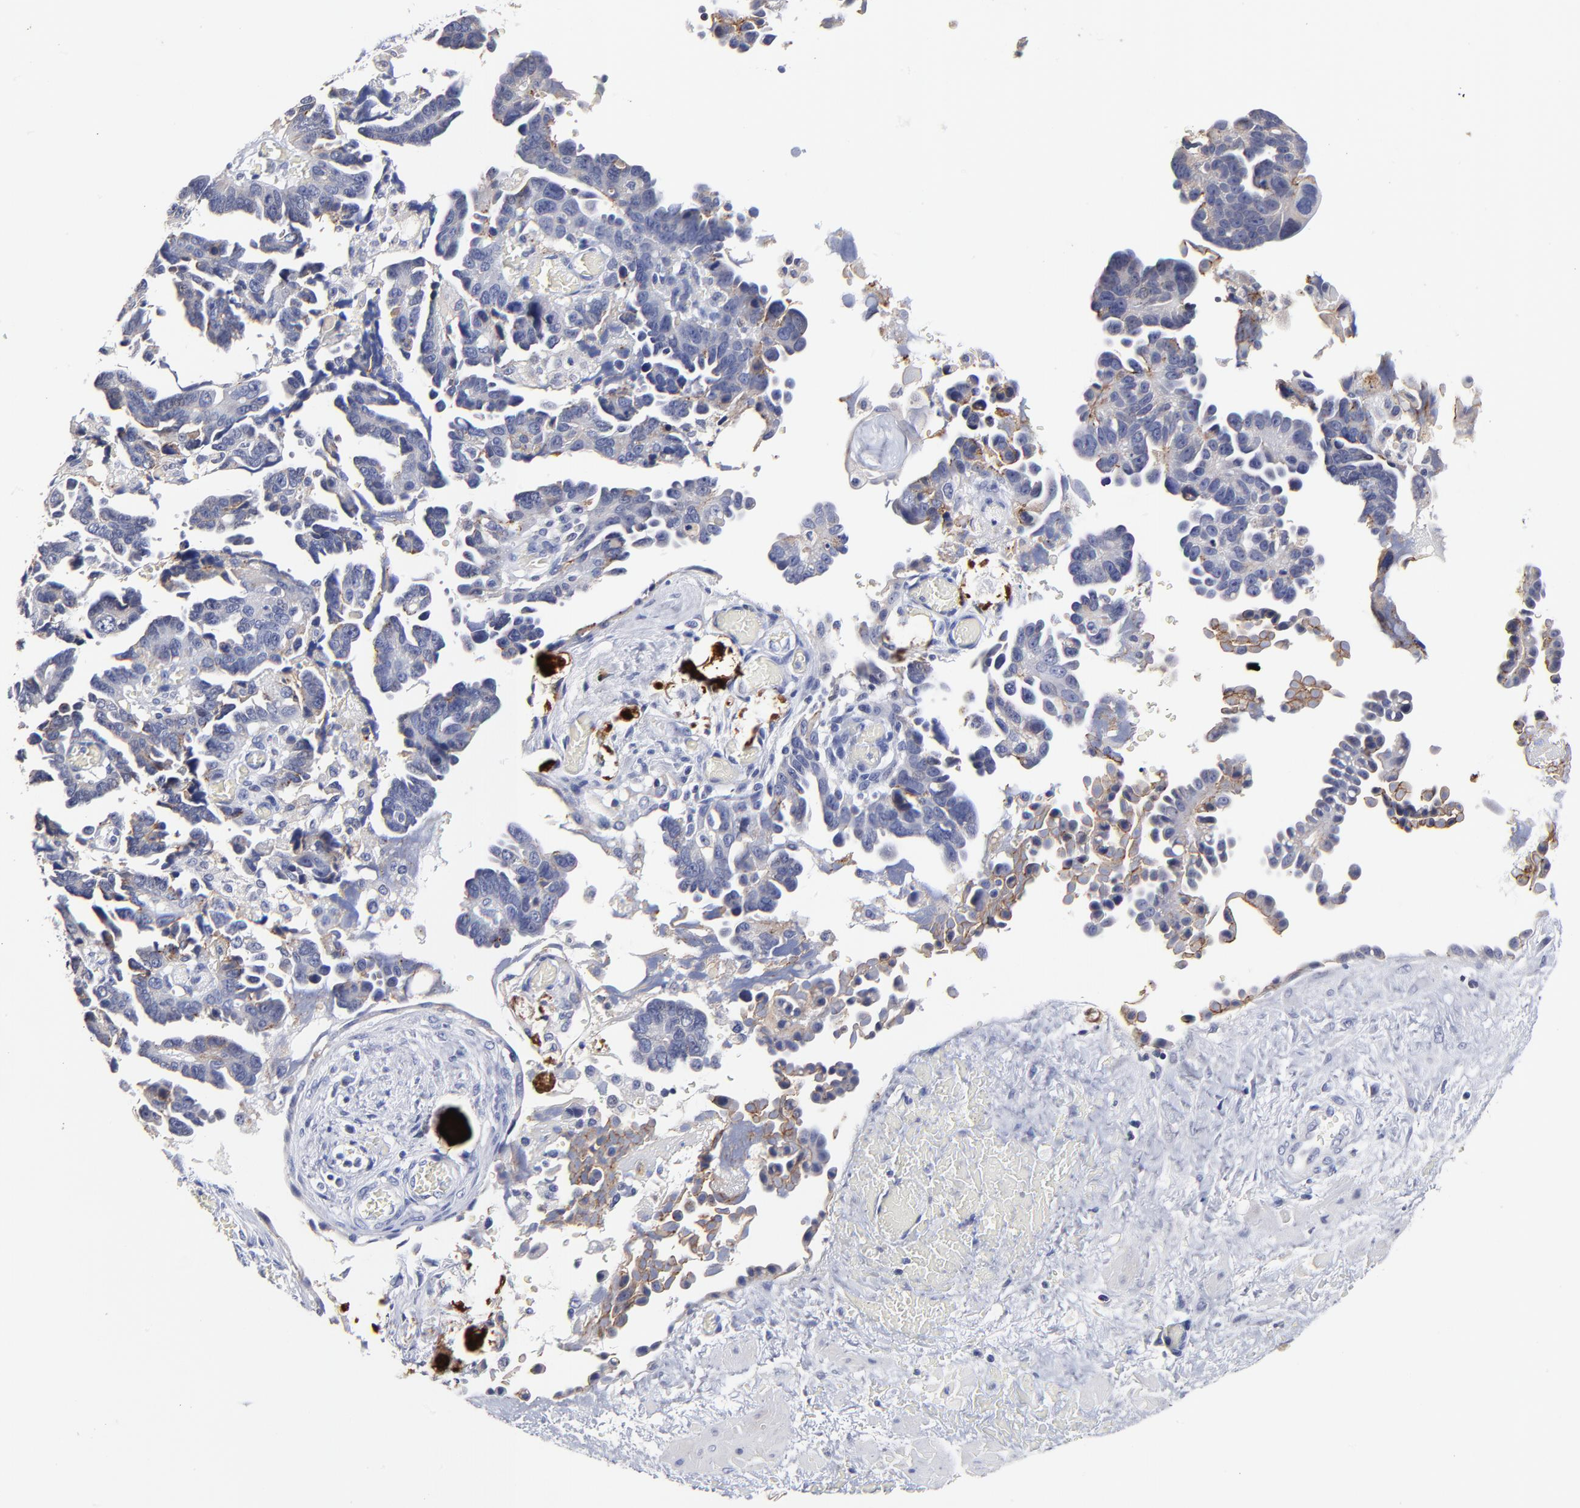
{"staining": {"intensity": "negative", "quantity": "none", "location": "none"}, "tissue": "ovarian cancer", "cell_type": "Tumor cells", "image_type": "cancer", "snomed": [{"axis": "morphology", "description": "Cystadenocarcinoma, serous, NOS"}, {"axis": "topography", "description": "Ovary"}], "caption": "A high-resolution histopathology image shows immunohistochemistry staining of ovarian cancer, which shows no significant staining in tumor cells.", "gene": "CXADR", "patient": {"sex": "female", "age": 63}}